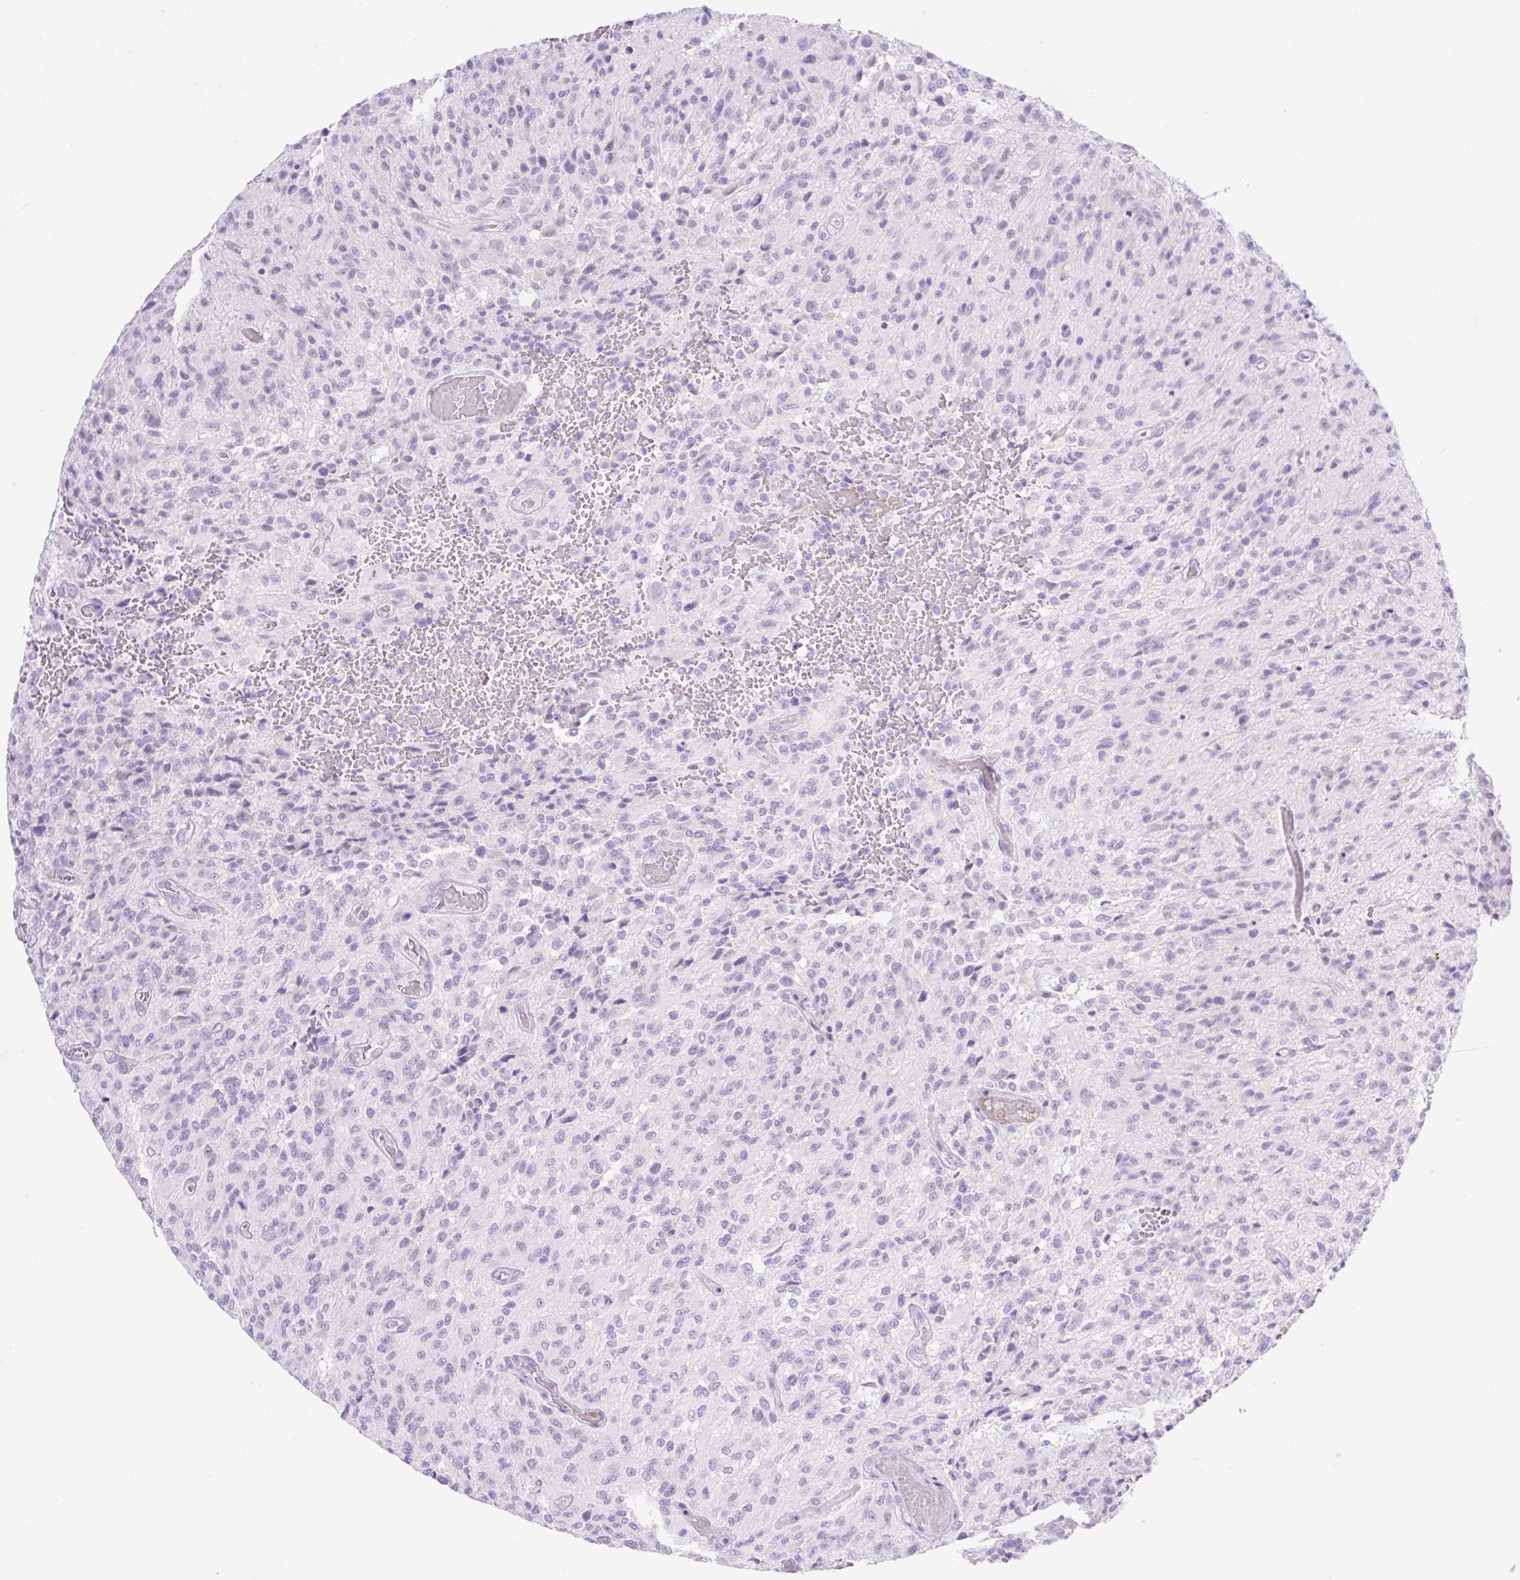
{"staining": {"intensity": "negative", "quantity": "none", "location": "none"}, "tissue": "glioma", "cell_type": "Tumor cells", "image_type": "cancer", "snomed": [{"axis": "morphology", "description": "Normal tissue, NOS"}, {"axis": "morphology", "description": "Glioma, malignant, High grade"}, {"axis": "topography", "description": "Cerebral cortex"}], "caption": "Malignant glioma (high-grade) was stained to show a protein in brown. There is no significant staining in tumor cells. The staining is performed using DAB (3,3'-diaminobenzidine) brown chromogen with nuclei counter-stained in using hematoxylin.", "gene": "CDX1", "patient": {"sex": "male", "age": 56}}